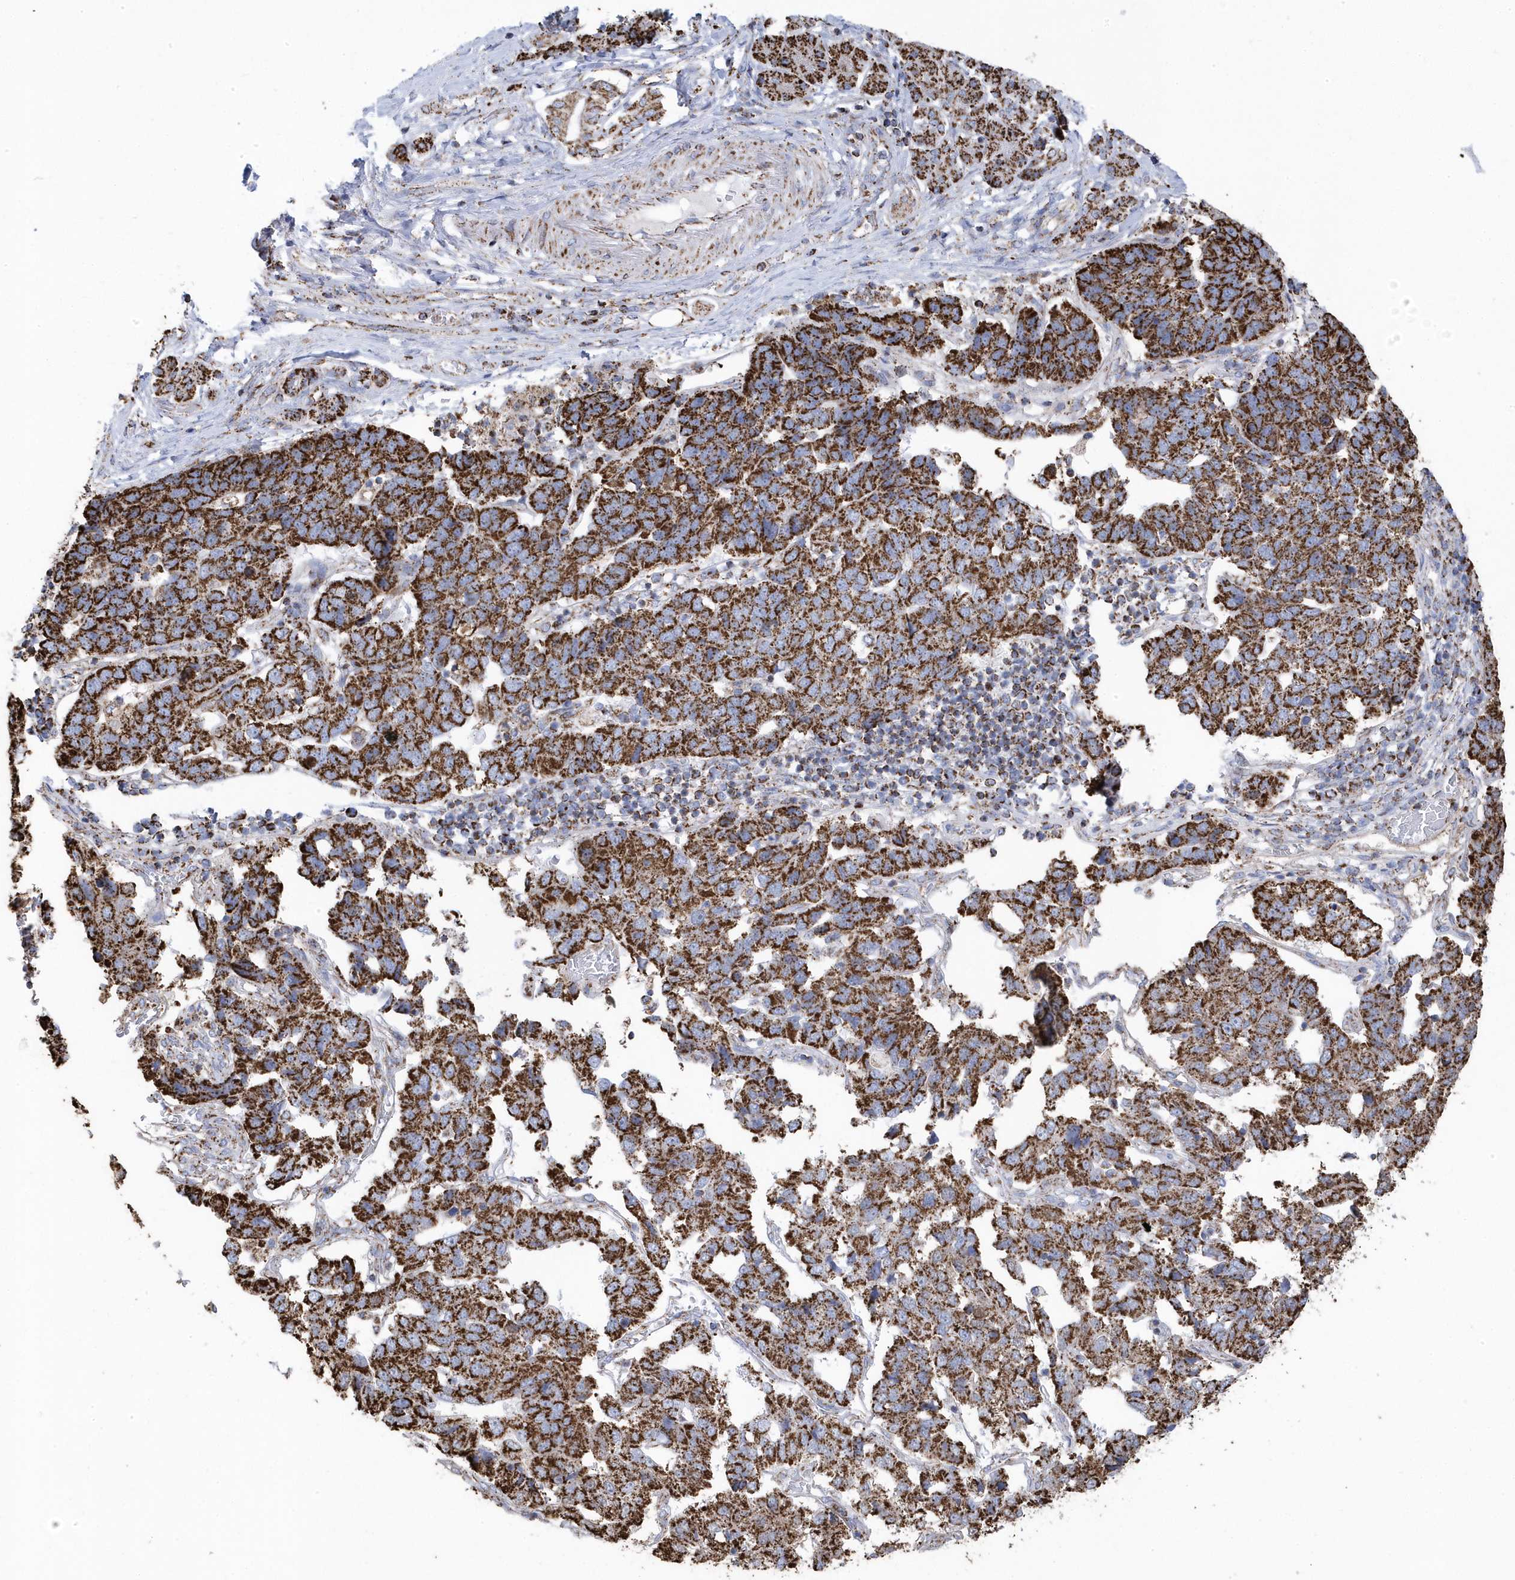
{"staining": {"intensity": "strong", "quantity": ">75%", "location": "cytoplasmic/membranous"}, "tissue": "pancreatic cancer", "cell_type": "Tumor cells", "image_type": "cancer", "snomed": [{"axis": "morphology", "description": "Adenocarcinoma, NOS"}, {"axis": "topography", "description": "Pancreas"}], "caption": "Adenocarcinoma (pancreatic) was stained to show a protein in brown. There is high levels of strong cytoplasmic/membranous staining in about >75% of tumor cells.", "gene": "GTPBP8", "patient": {"sex": "female", "age": 61}}